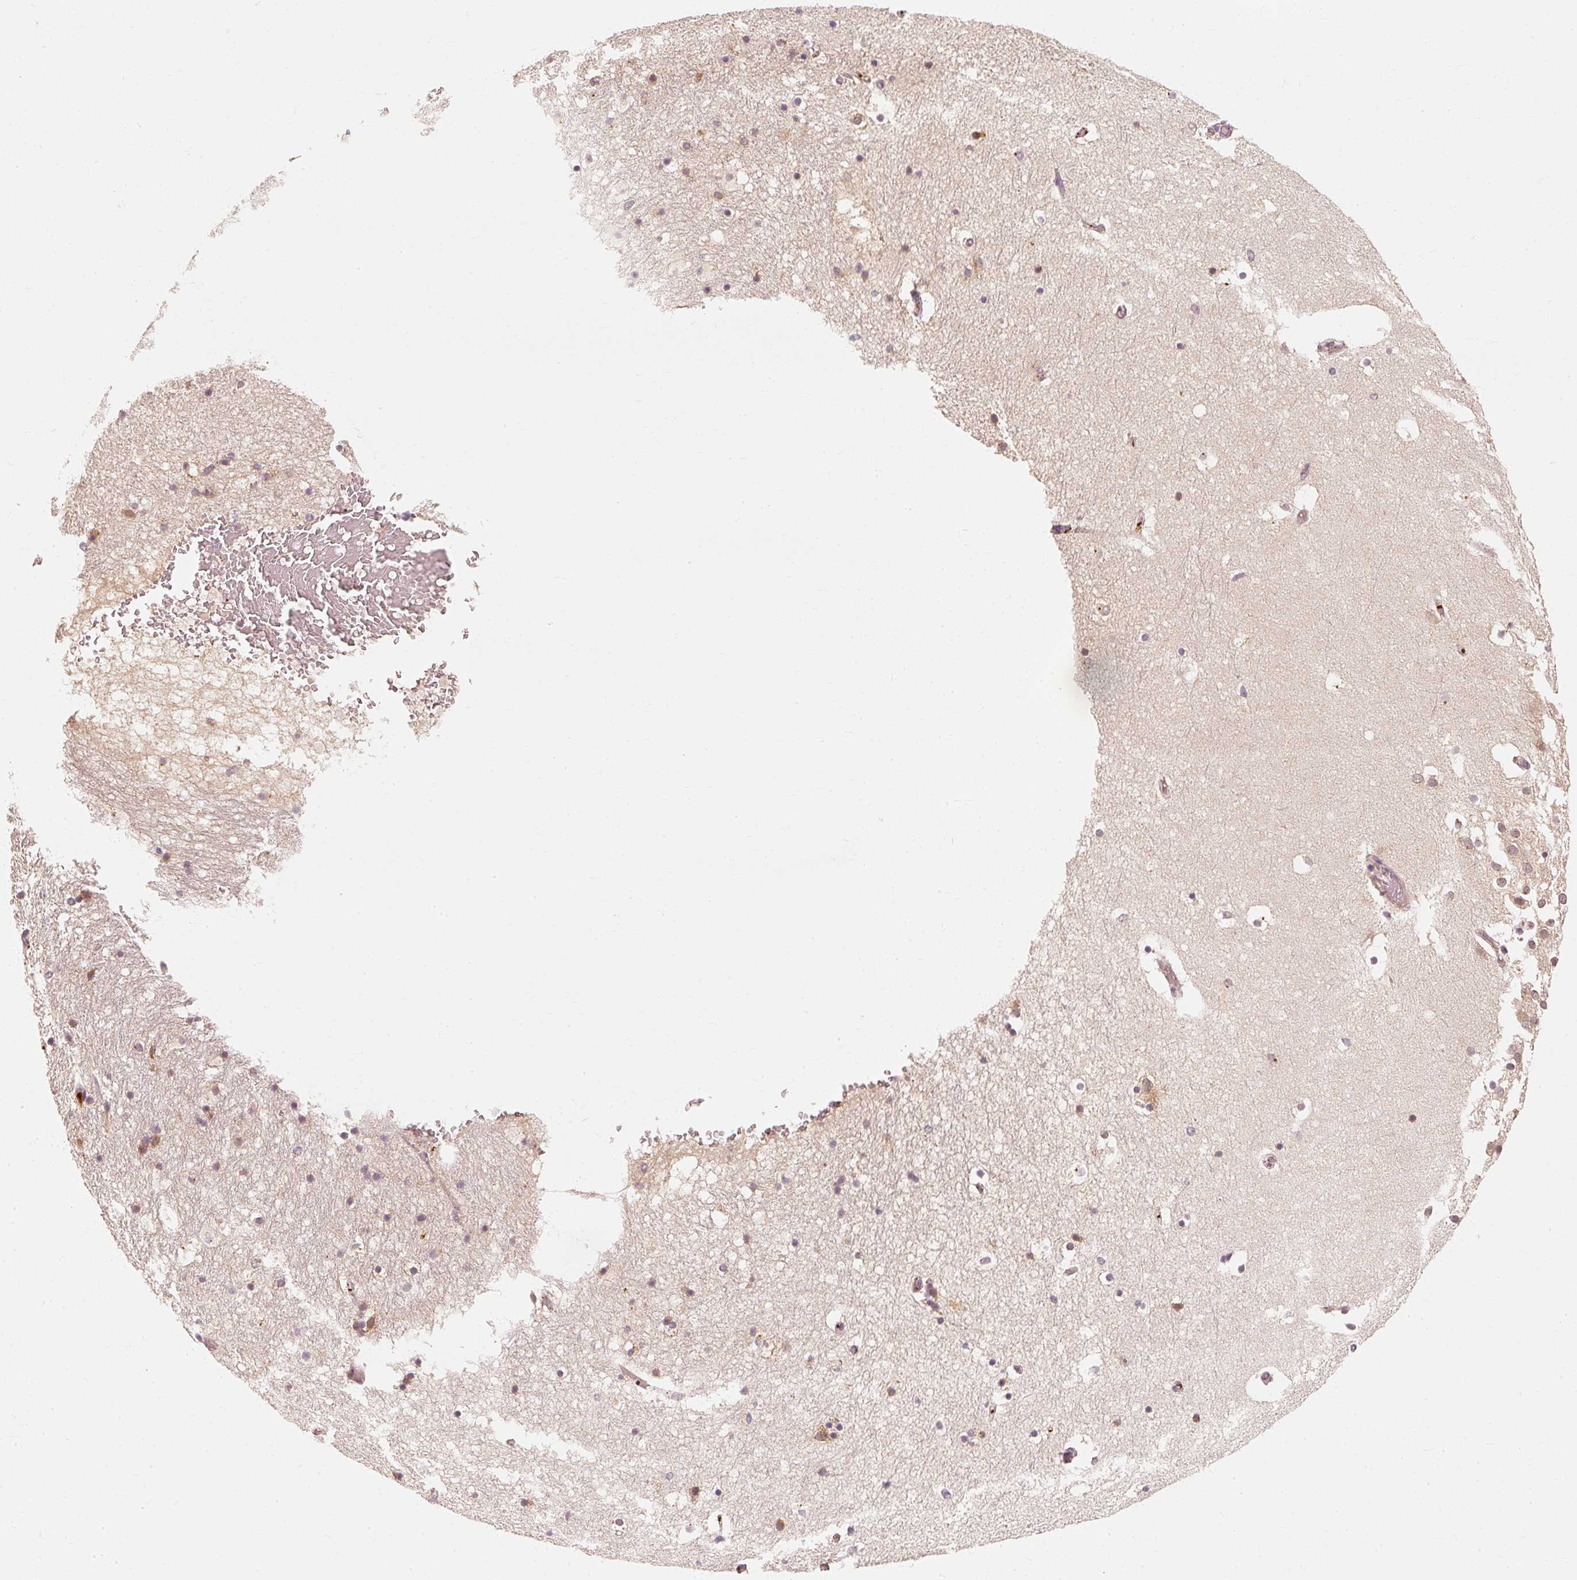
{"staining": {"intensity": "moderate", "quantity": "<25%", "location": "cytoplasmic/membranous"}, "tissue": "hippocampus", "cell_type": "Glial cells", "image_type": "normal", "snomed": [{"axis": "morphology", "description": "Normal tissue, NOS"}, {"axis": "topography", "description": "Hippocampus"}], "caption": "Glial cells demonstrate moderate cytoplasmic/membranous staining in about <25% of cells in unremarkable hippocampus.", "gene": "EEF1A1", "patient": {"sex": "female", "age": 52}}